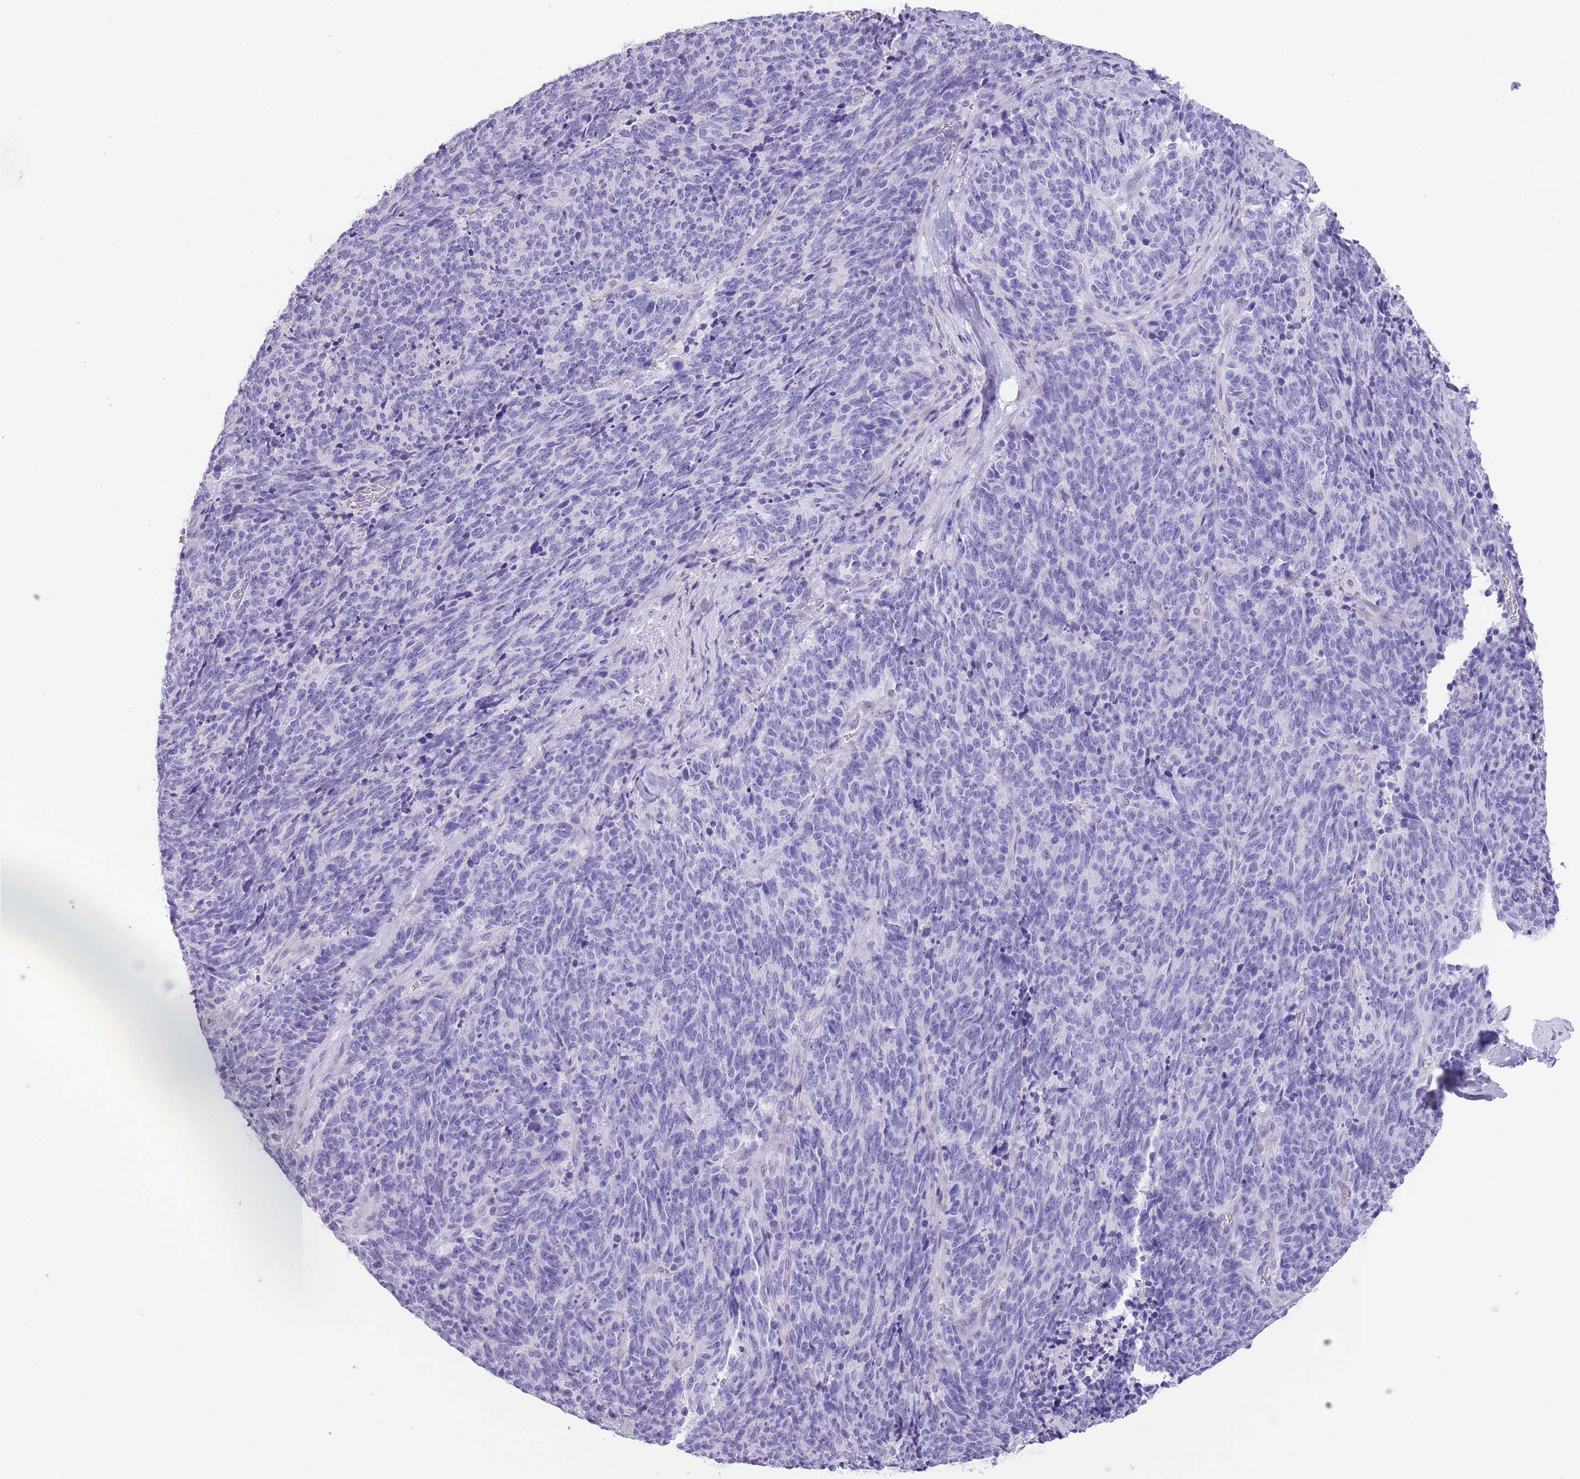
{"staining": {"intensity": "negative", "quantity": "none", "location": "none"}, "tissue": "cervical cancer", "cell_type": "Tumor cells", "image_type": "cancer", "snomed": [{"axis": "morphology", "description": "Squamous cell carcinoma, NOS"}, {"axis": "topography", "description": "Cervix"}], "caption": "Tumor cells show no significant expression in cervical cancer.", "gene": "RAI2", "patient": {"sex": "female", "age": 29}}